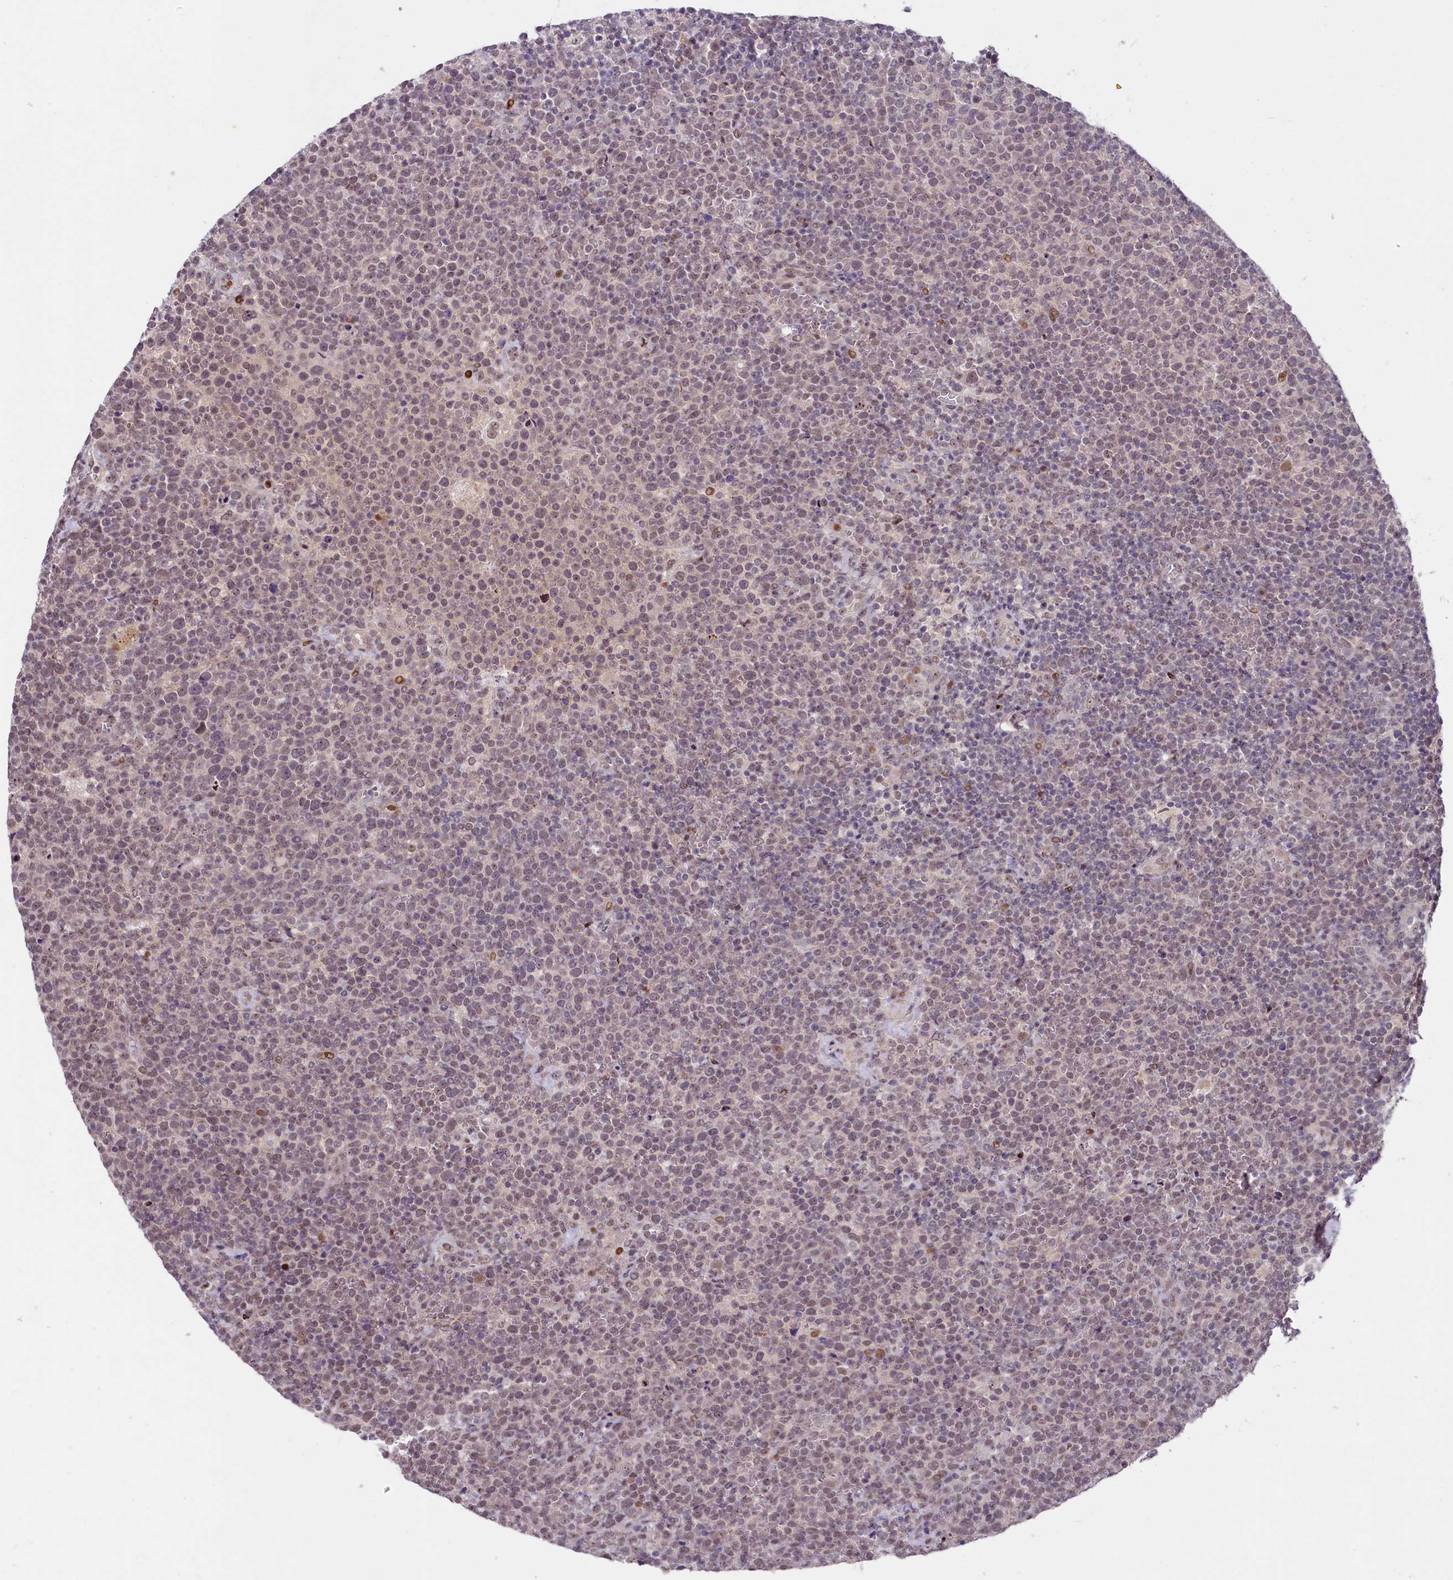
{"staining": {"intensity": "weak", "quantity": ">75%", "location": "nuclear"}, "tissue": "lymphoma", "cell_type": "Tumor cells", "image_type": "cancer", "snomed": [{"axis": "morphology", "description": "Malignant lymphoma, non-Hodgkin's type, High grade"}, {"axis": "topography", "description": "Lymph node"}], "caption": "High-grade malignant lymphoma, non-Hodgkin's type stained with a brown dye demonstrates weak nuclear positive positivity in approximately >75% of tumor cells.", "gene": "ANKS3", "patient": {"sex": "male", "age": 61}}